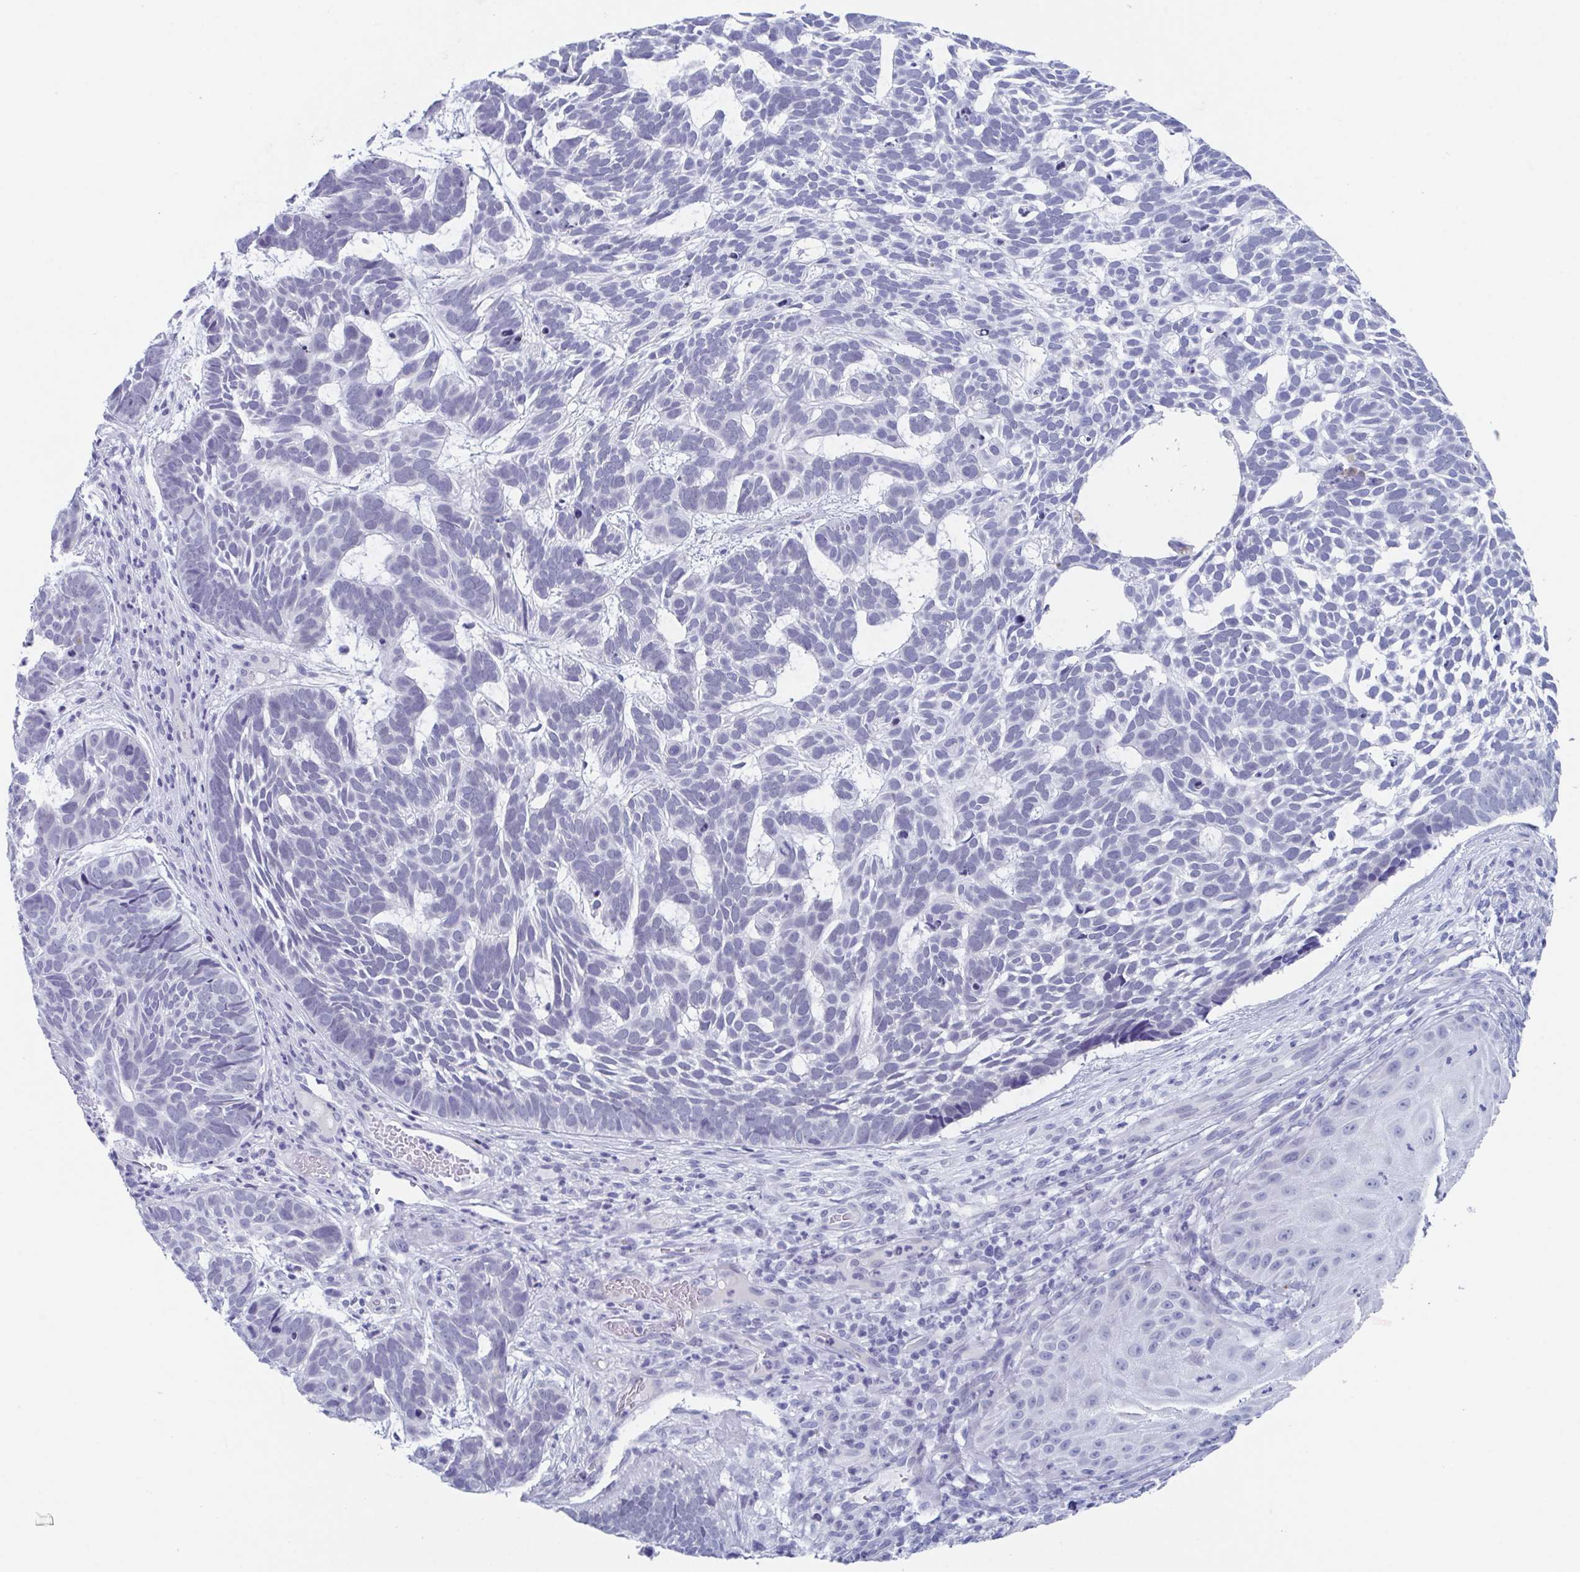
{"staining": {"intensity": "negative", "quantity": "none", "location": "none"}, "tissue": "skin cancer", "cell_type": "Tumor cells", "image_type": "cancer", "snomed": [{"axis": "morphology", "description": "Basal cell carcinoma"}, {"axis": "topography", "description": "Skin"}], "caption": "A high-resolution micrograph shows immunohistochemistry (IHC) staining of skin basal cell carcinoma, which reveals no significant staining in tumor cells.", "gene": "ZFP64", "patient": {"sex": "male", "age": 78}}